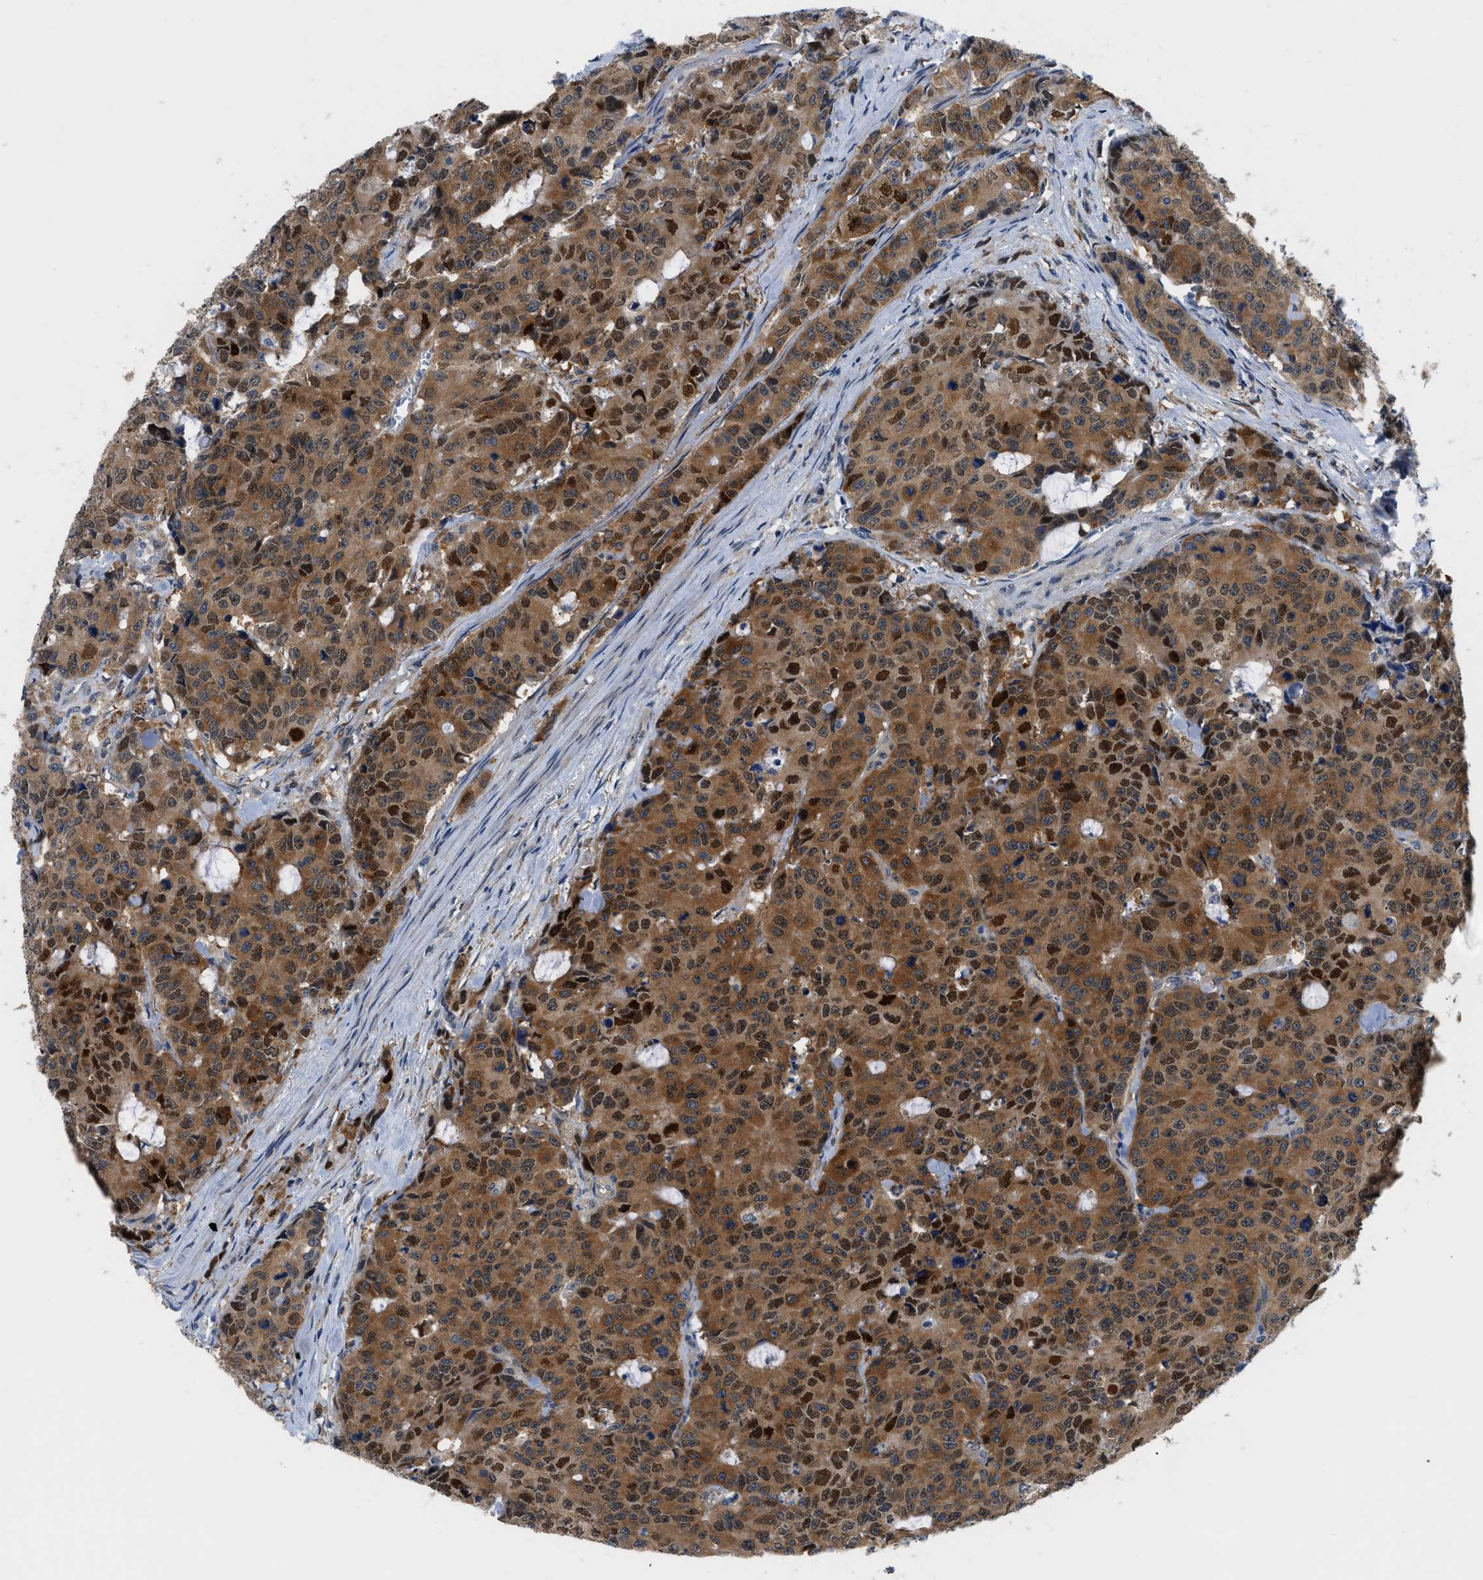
{"staining": {"intensity": "strong", "quantity": ">75%", "location": "cytoplasmic/membranous,nuclear"}, "tissue": "colorectal cancer", "cell_type": "Tumor cells", "image_type": "cancer", "snomed": [{"axis": "morphology", "description": "Adenocarcinoma, NOS"}, {"axis": "topography", "description": "Colon"}], "caption": "Human adenocarcinoma (colorectal) stained with a protein marker shows strong staining in tumor cells.", "gene": "TMEM45B", "patient": {"sex": "female", "age": 86}}